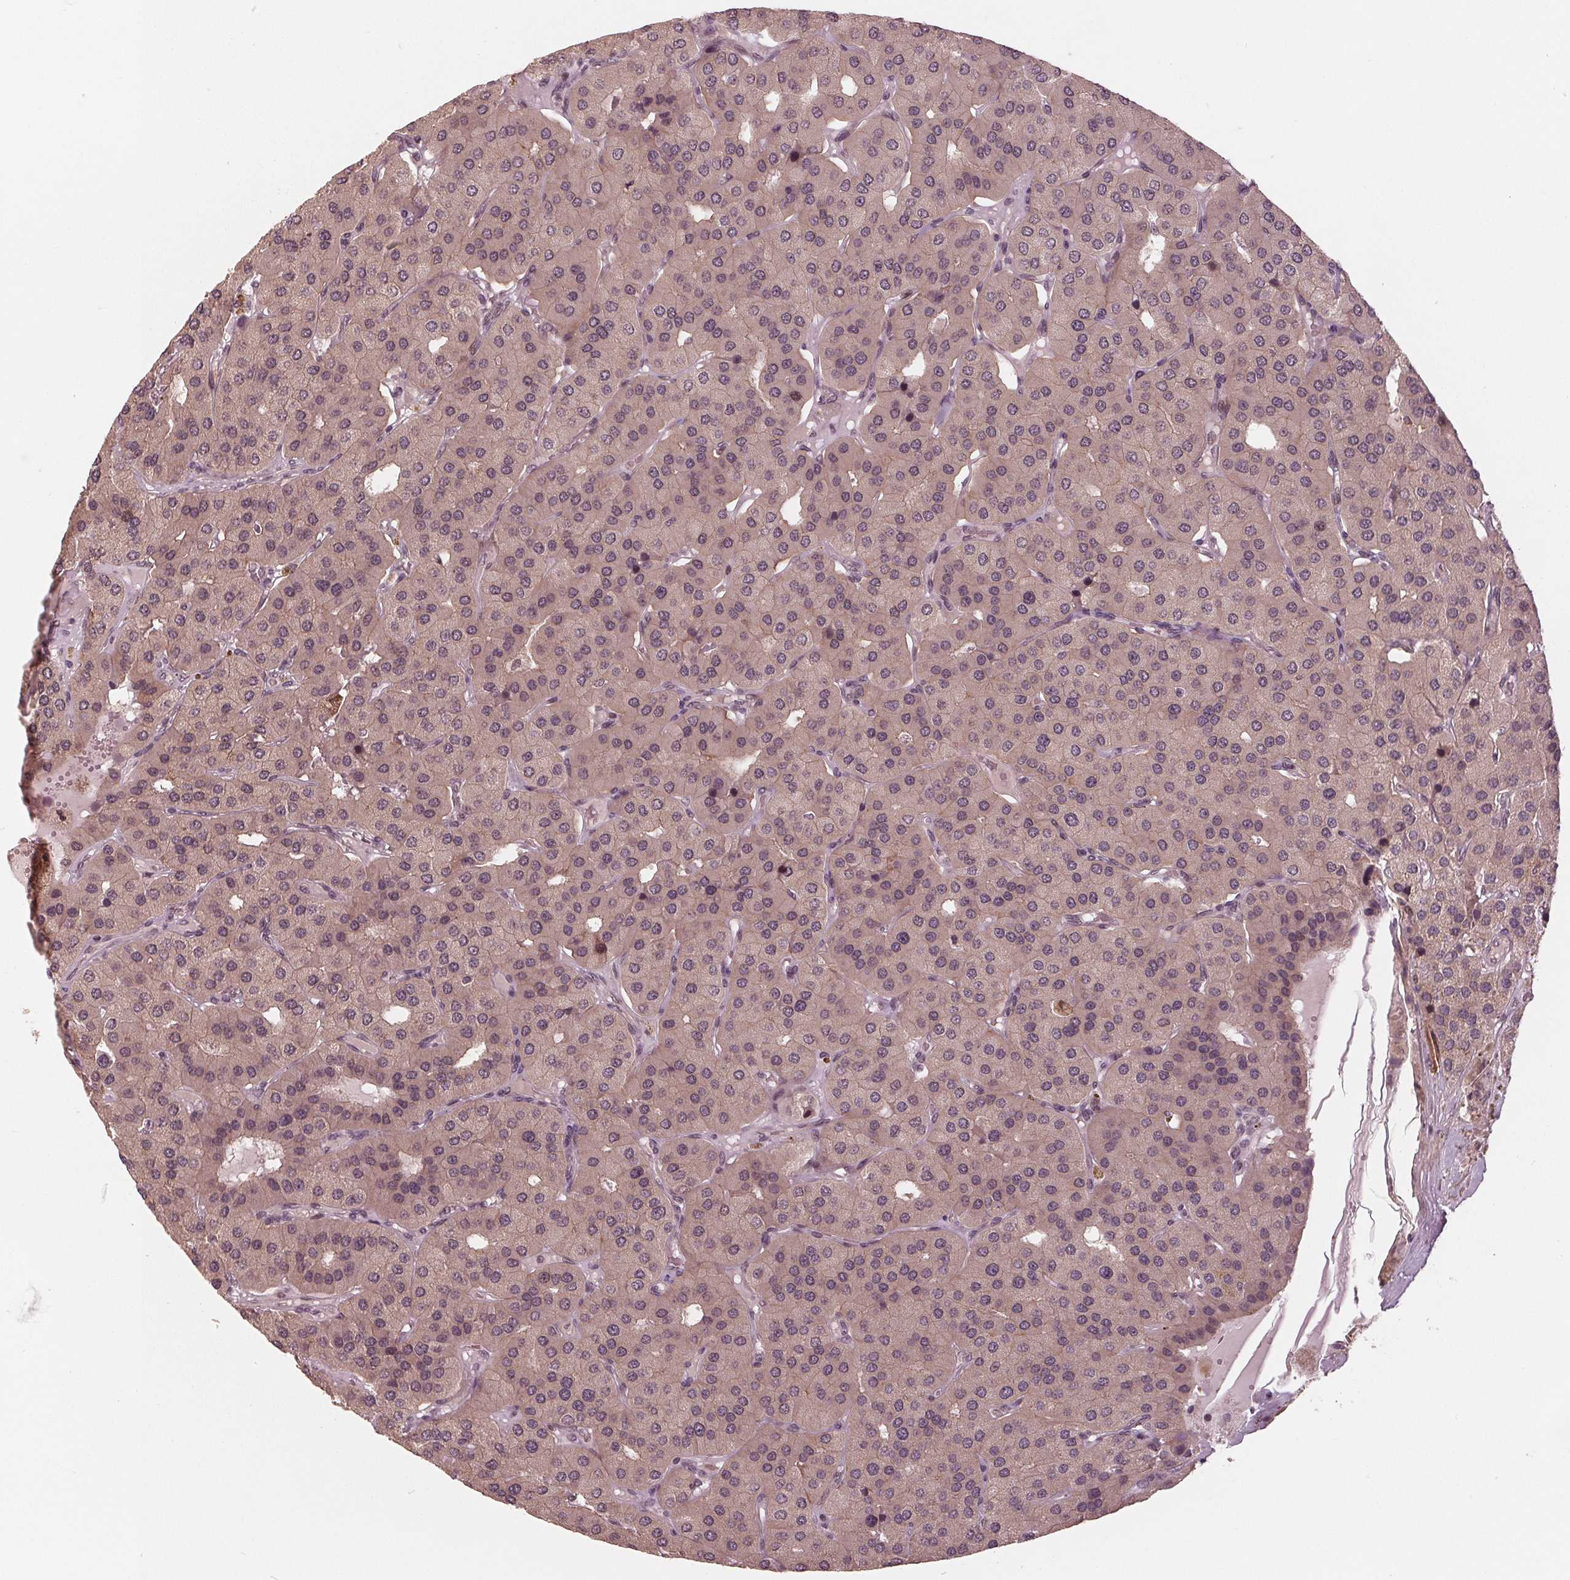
{"staining": {"intensity": "weak", "quantity": "<25%", "location": "cytoplasmic/membranous"}, "tissue": "parathyroid gland", "cell_type": "Glandular cells", "image_type": "normal", "snomed": [{"axis": "morphology", "description": "Normal tissue, NOS"}, {"axis": "morphology", "description": "Adenoma, NOS"}, {"axis": "topography", "description": "Parathyroid gland"}], "caption": "There is no significant positivity in glandular cells of parathyroid gland. The staining is performed using DAB brown chromogen with nuclei counter-stained in using hematoxylin.", "gene": "ZNF471", "patient": {"sex": "female", "age": 86}}